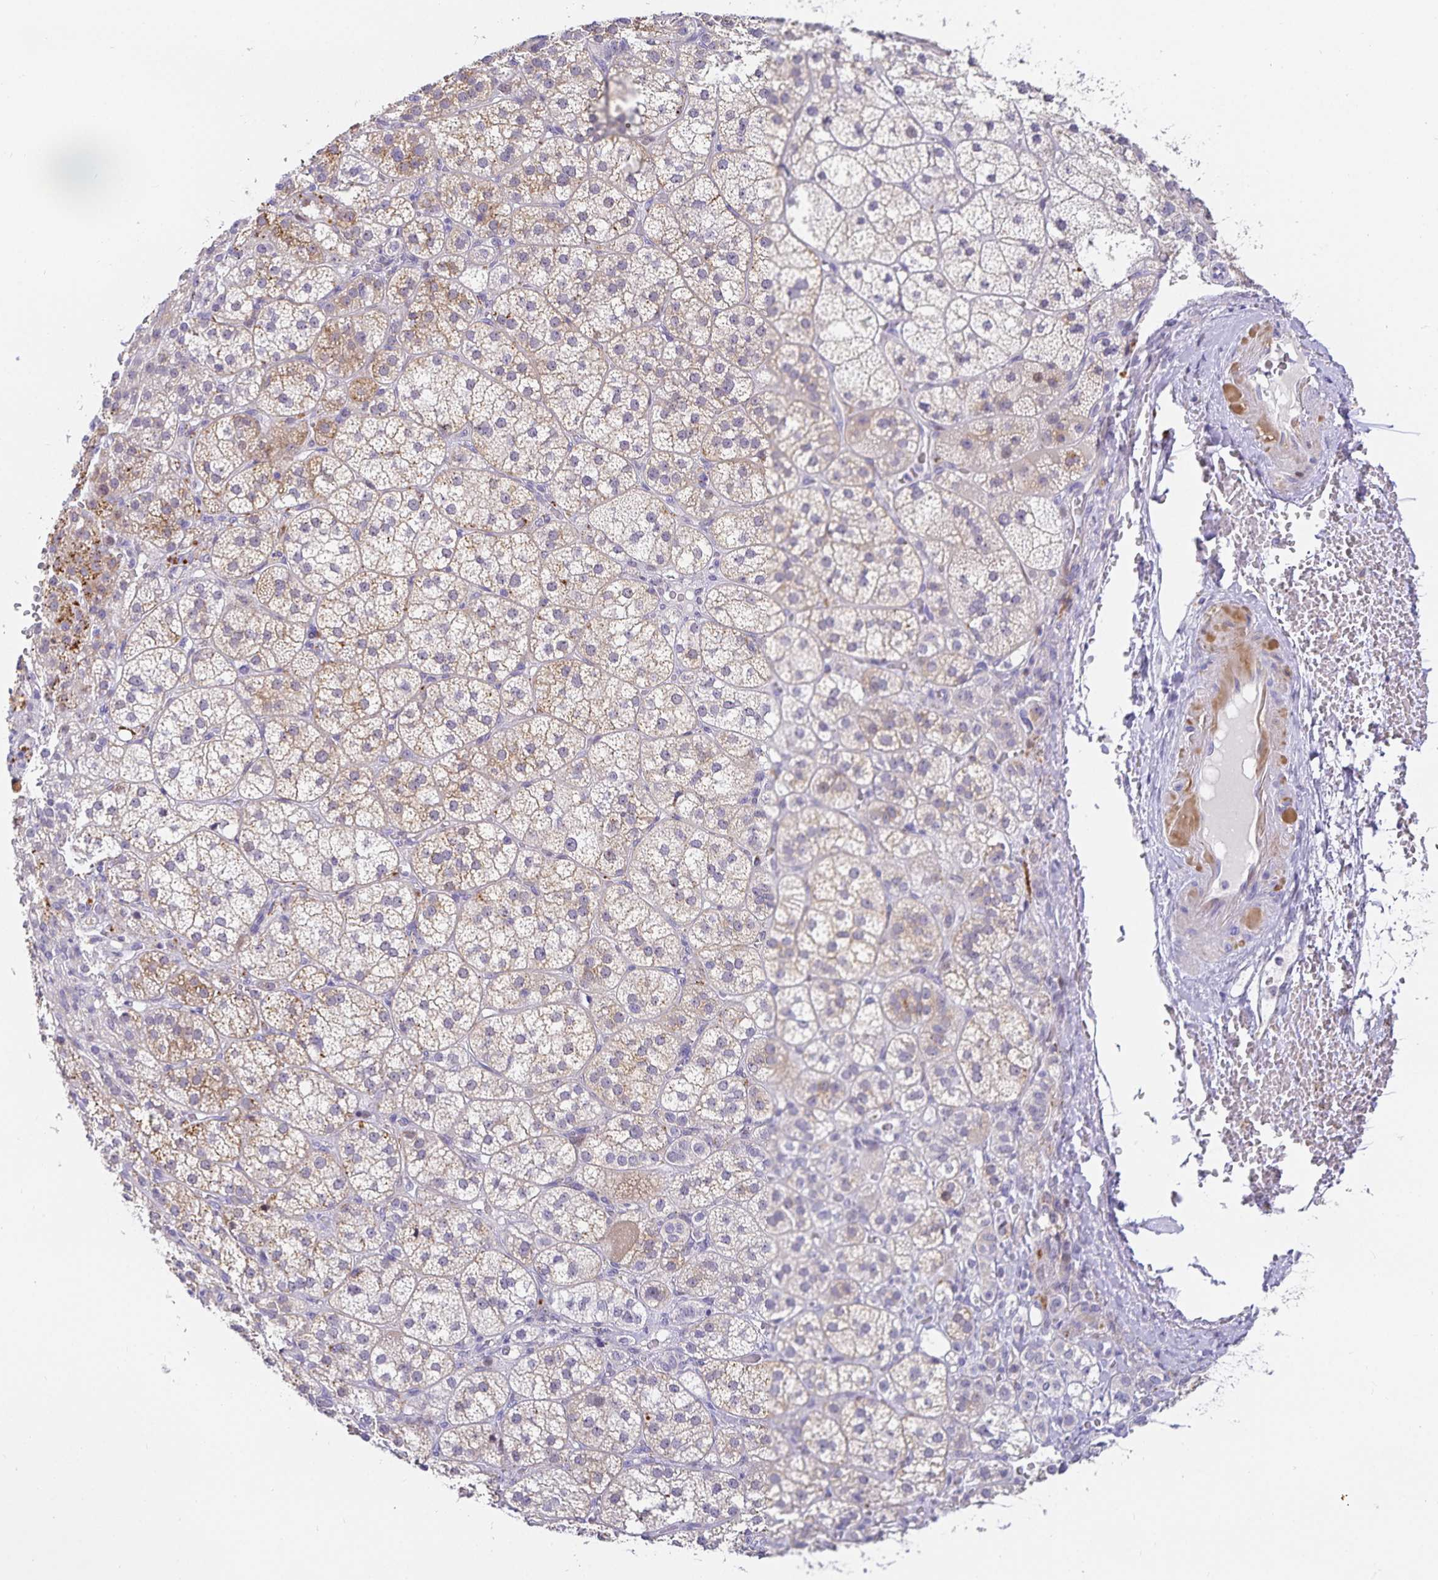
{"staining": {"intensity": "strong", "quantity": "<25%", "location": "cytoplasmic/membranous"}, "tissue": "adrenal gland", "cell_type": "Glandular cells", "image_type": "normal", "snomed": [{"axis": "morphology", "description": "Normal tissue, NOS"}, {"axis": "topography", "description": "Adrenal gland"}], "caption": "Strong cytoplasmic/membranous staining is seen in about <25% of glandular cells in benign adrenal gland.", "gene": "KBTBD13", "patient": {"sex": "female", "age": 60}}